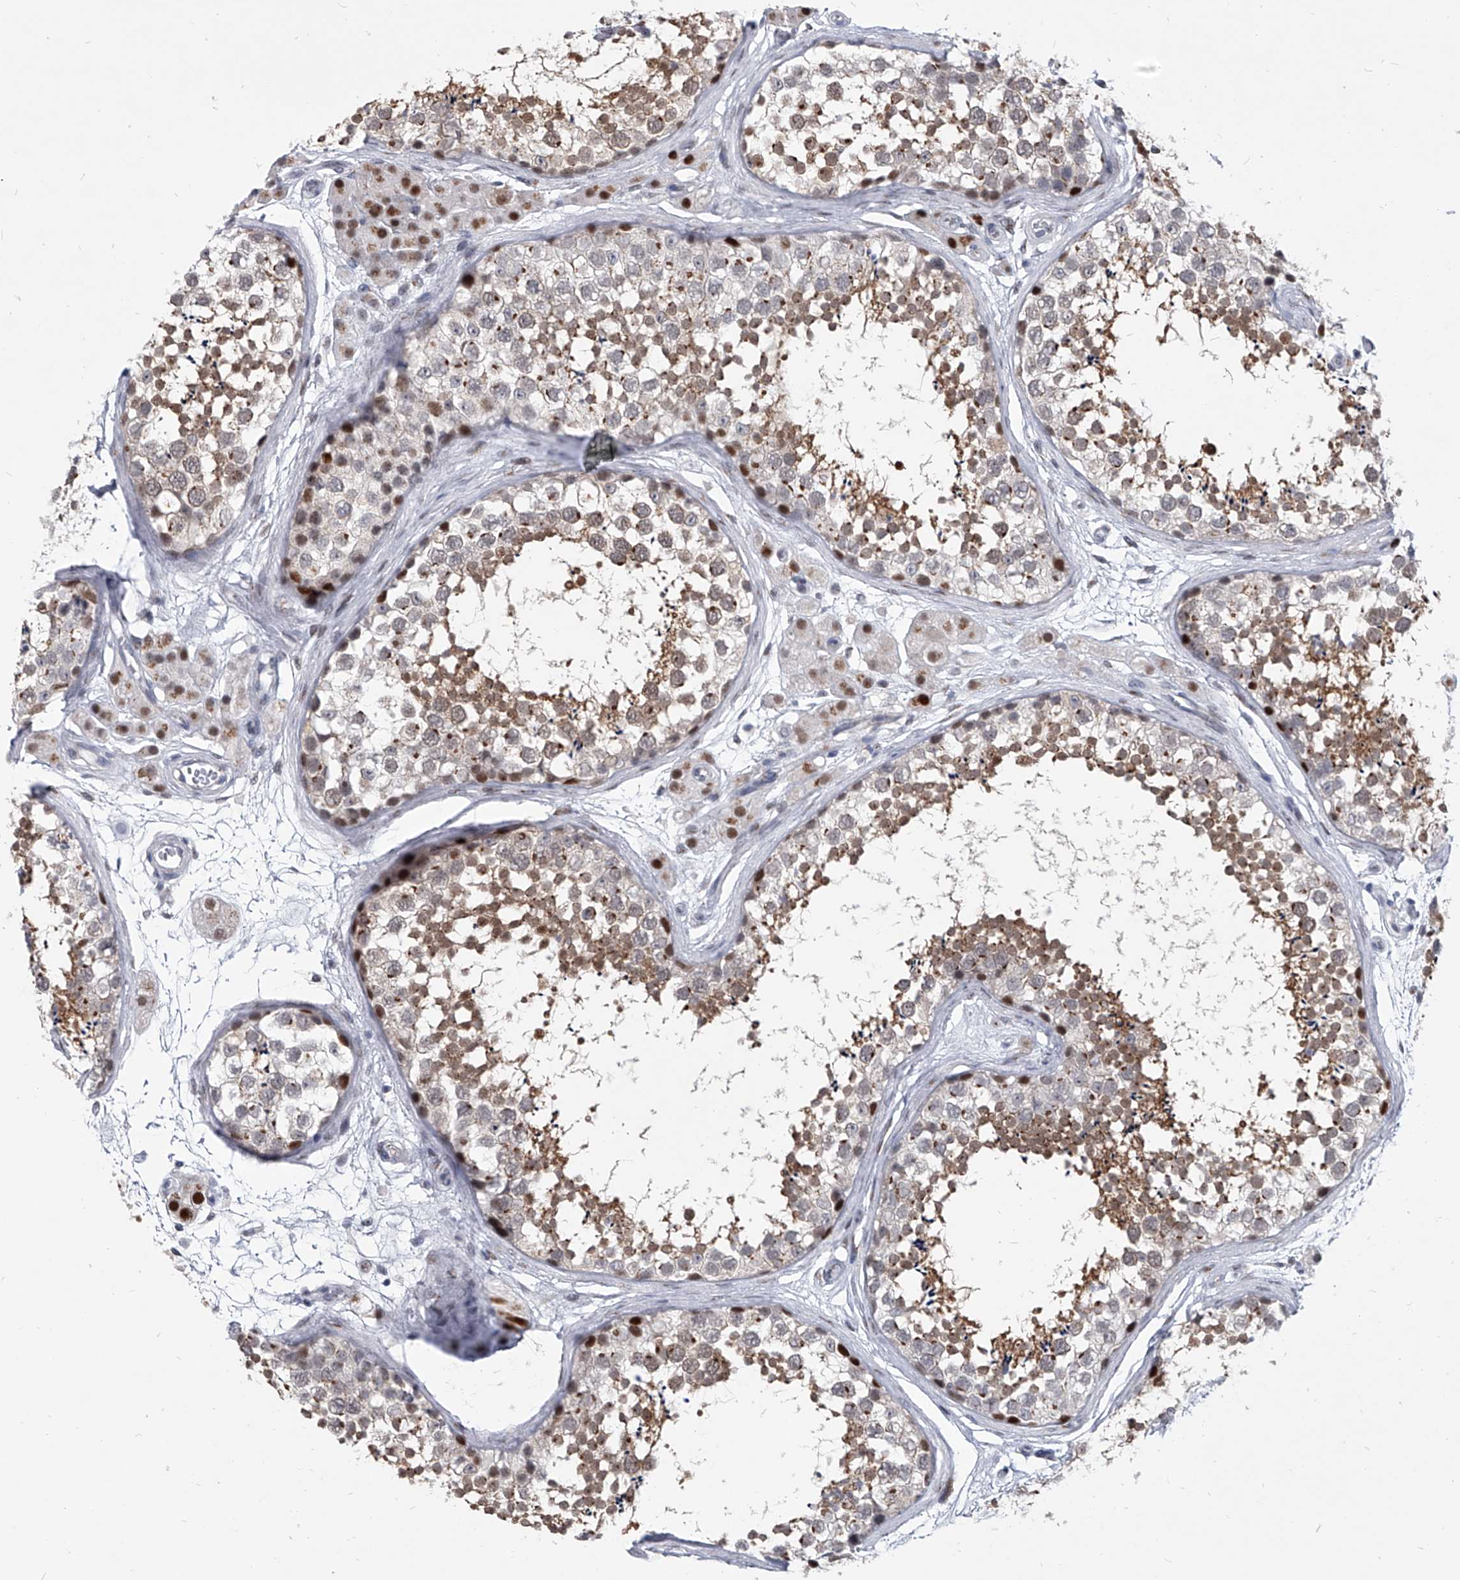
{"staining": {"intensity": "moderate", "quantity": "25%-75%", "location": "cytoplasmic/membranous,nuclear"}, "tissue": "testis", "cell_type": "Cells in seminiferous ducts", "image_type": "normal", "snomed": [{"axis": "morphology", "description": "Normal tissue, NOS"}, {"axis": "topography", "description": "Testis"}], "caption": "Testis stained for a protein (brown) reveals moderate cytoplasmic/membranous,nuclear positive staining in approximately 25%-75% of cells in seminiferous ducts.", "gene": "EVA1C", "patient": {"sex": "male", "age": 56}}